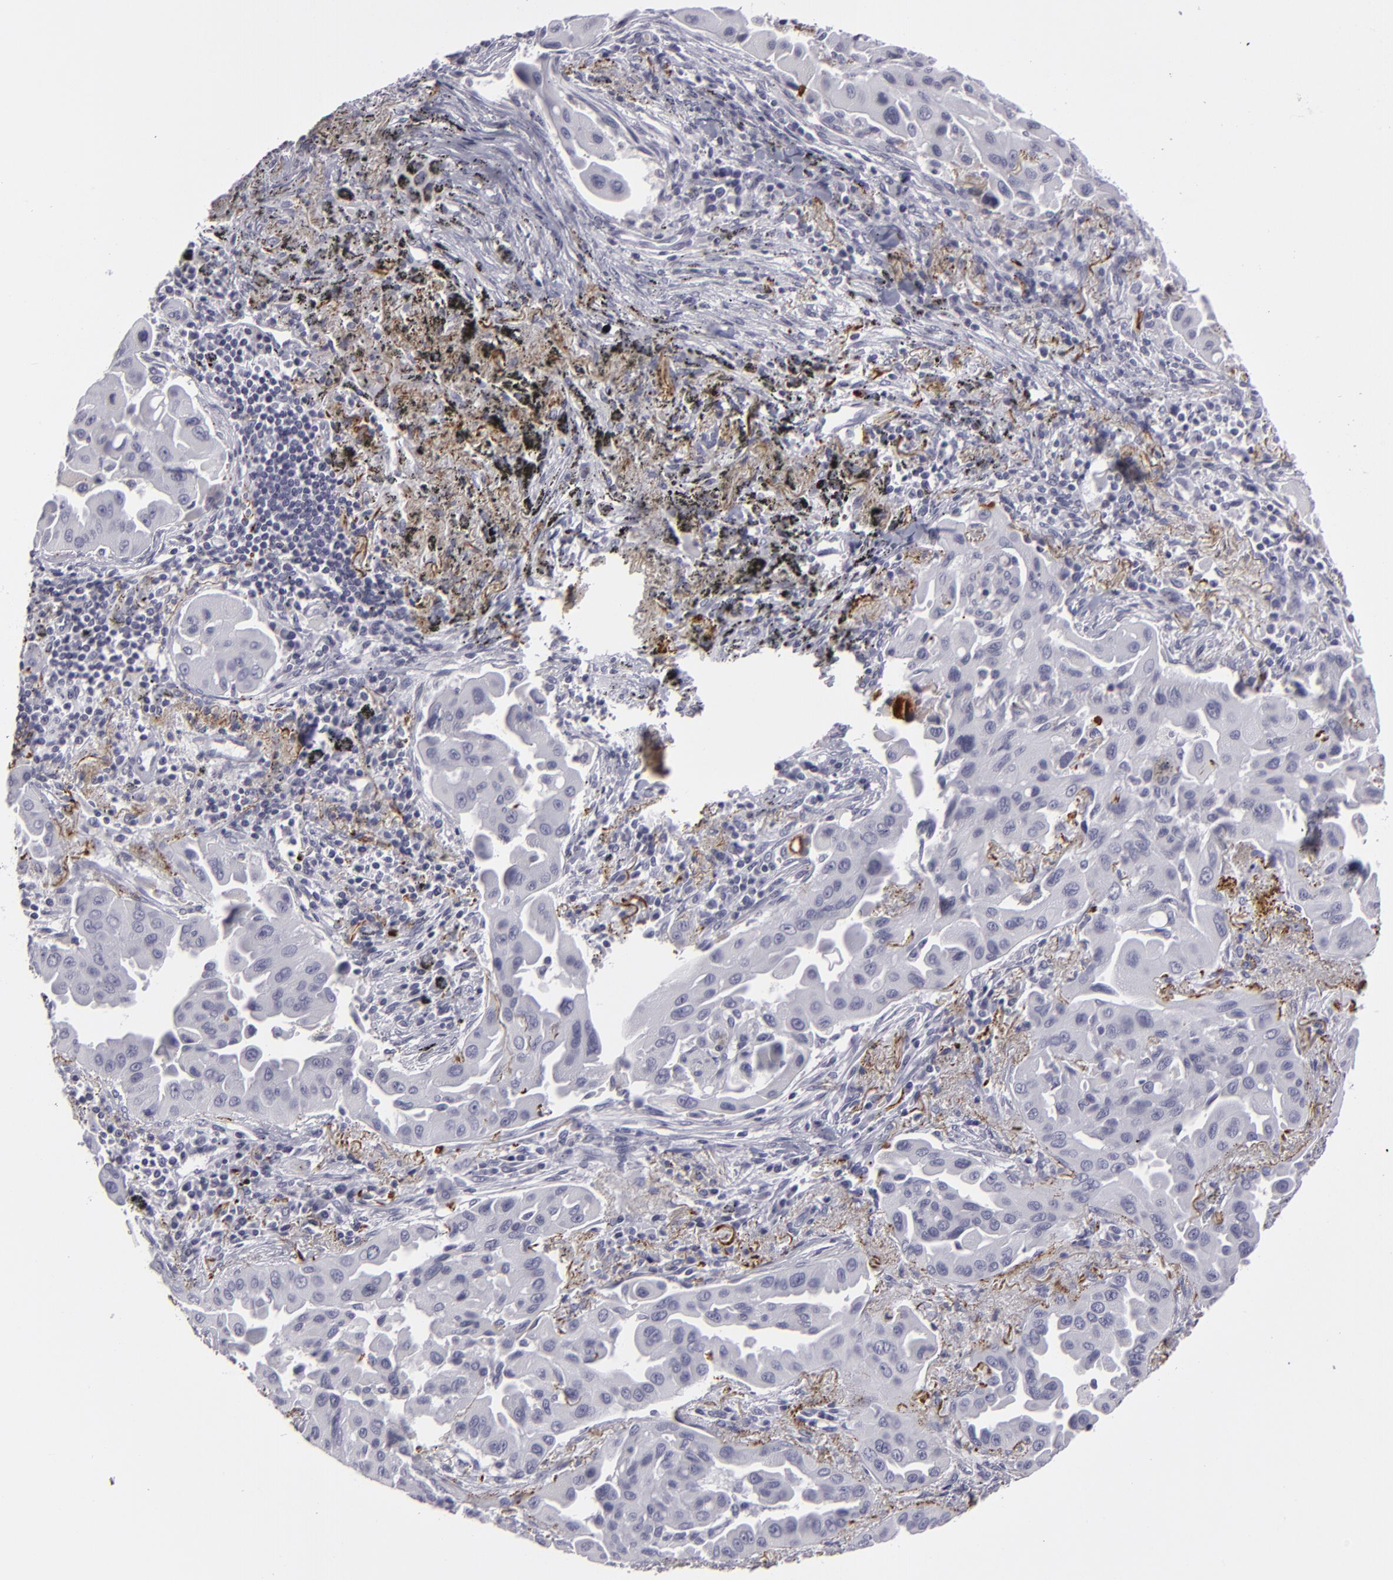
{"staining": {"intensity": "negative", "quantity": "none", "location": "none"}, "tissue": "lung cancer", "cell_type": "Tumor cells", "image_type": "cancer", "snomed": [{"axis": "morphology", "description": "Adenocarcinoma, NOS"}, {"axis": "topography", "description": "Lung"}], "caption": "Immunohistochemistry (IHC) of human lung cancer (adenocarcinoma) reveals no positivity in tumor cells. (Brightfield microscopy of DAB (3,3'-diaminobenzidine) immunohistochemistry (IHC) at high magnification).", "gene": "C9", "patient": {"sex": "male", "age": 68}}